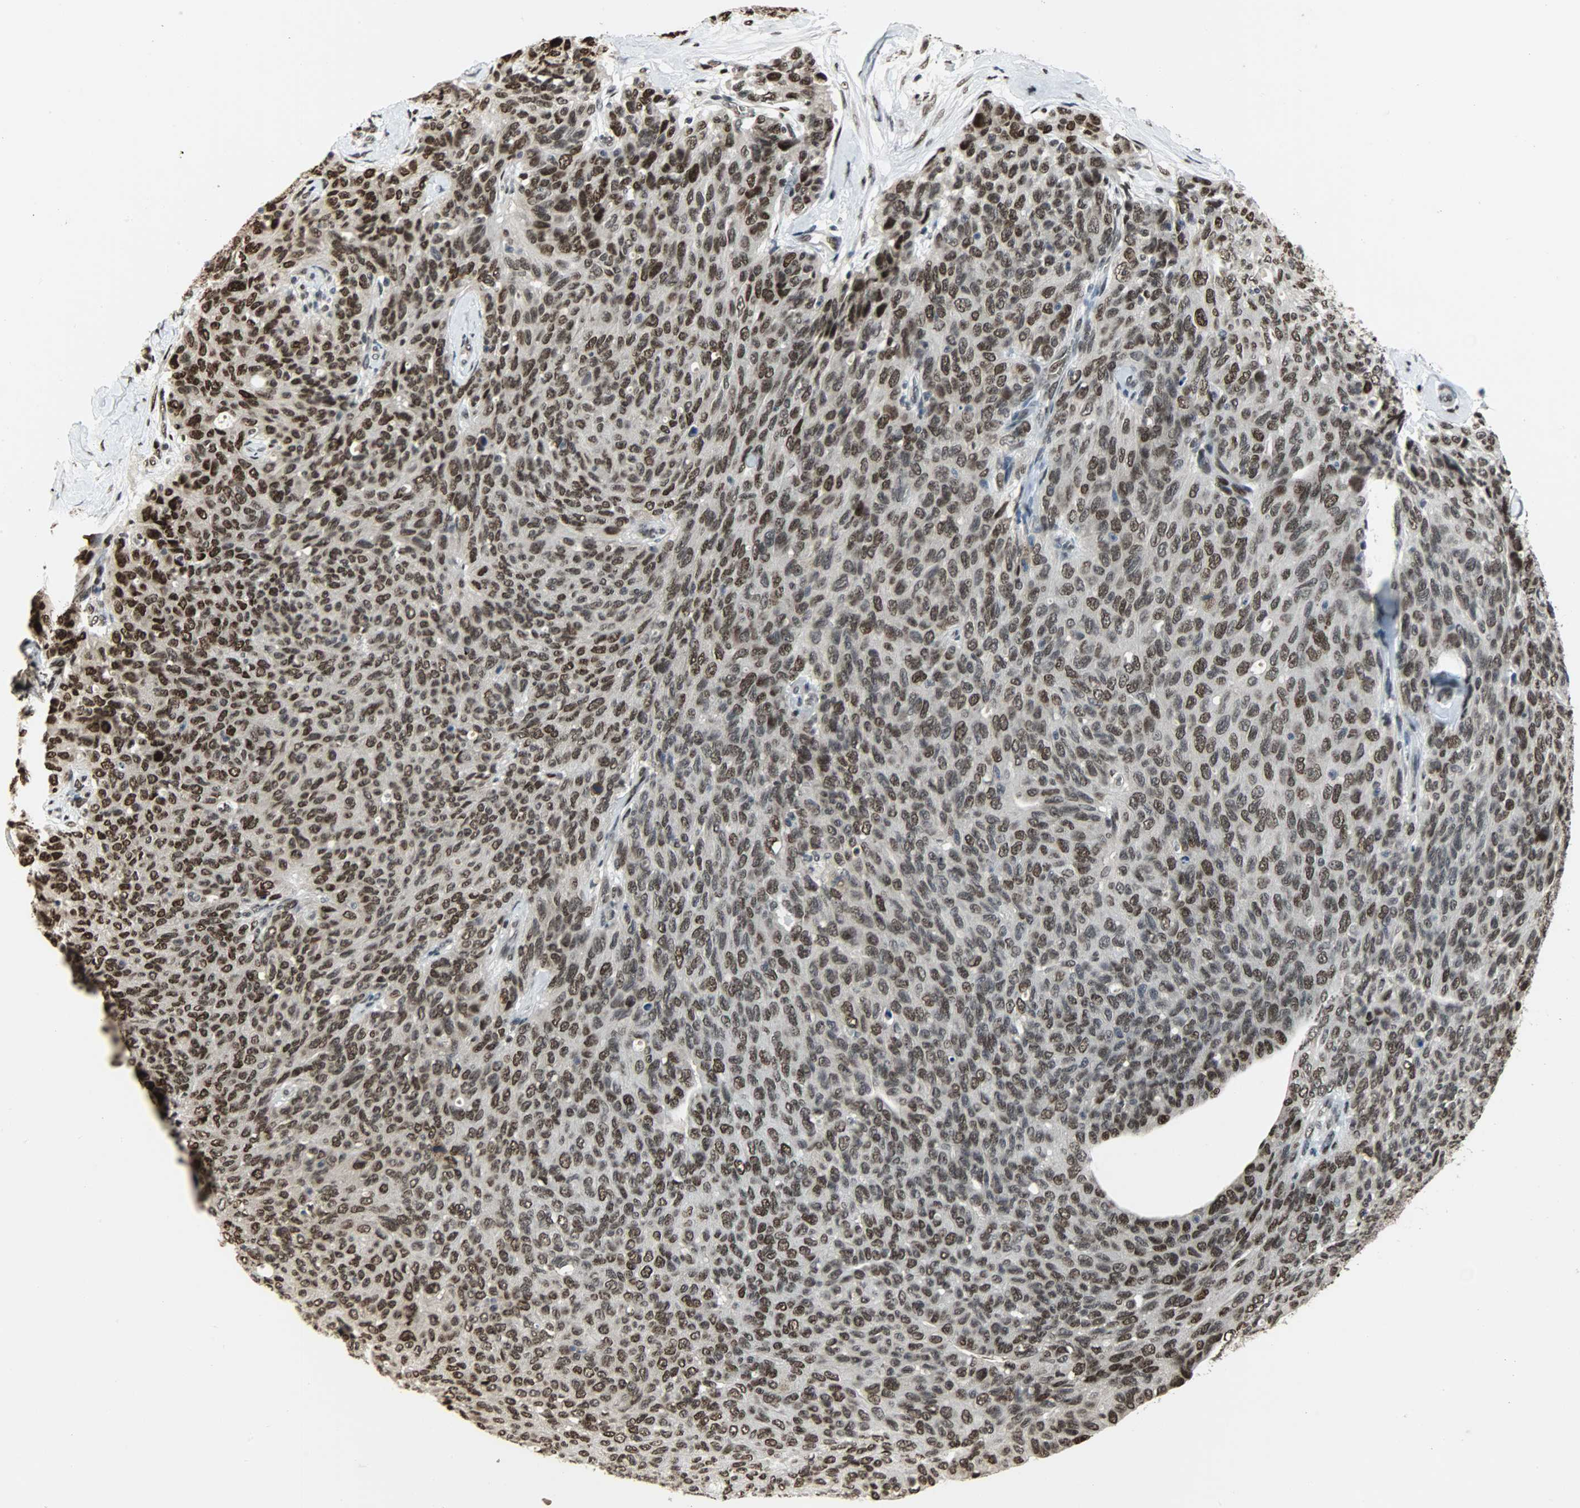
{"staining": {"intensity": "strong", "quantity": ">75%", "location": "nuclear"}, "tissue": "ovarian cancer", "cell_type": "Tumor cells", "image_type": "cancer", "snomed": [{"axis": "morphology", "description": "Carcinoma, endometroid"}, {"axis": "topography", "description": "Ovary"}], "caption": "A brown stain highlights strong nuclear expression of a protein in human endometroid carcinoma (ovarian) tumor cells.", "gene": "SNAI1", "patient": {"sex": "female", "age": 60}}